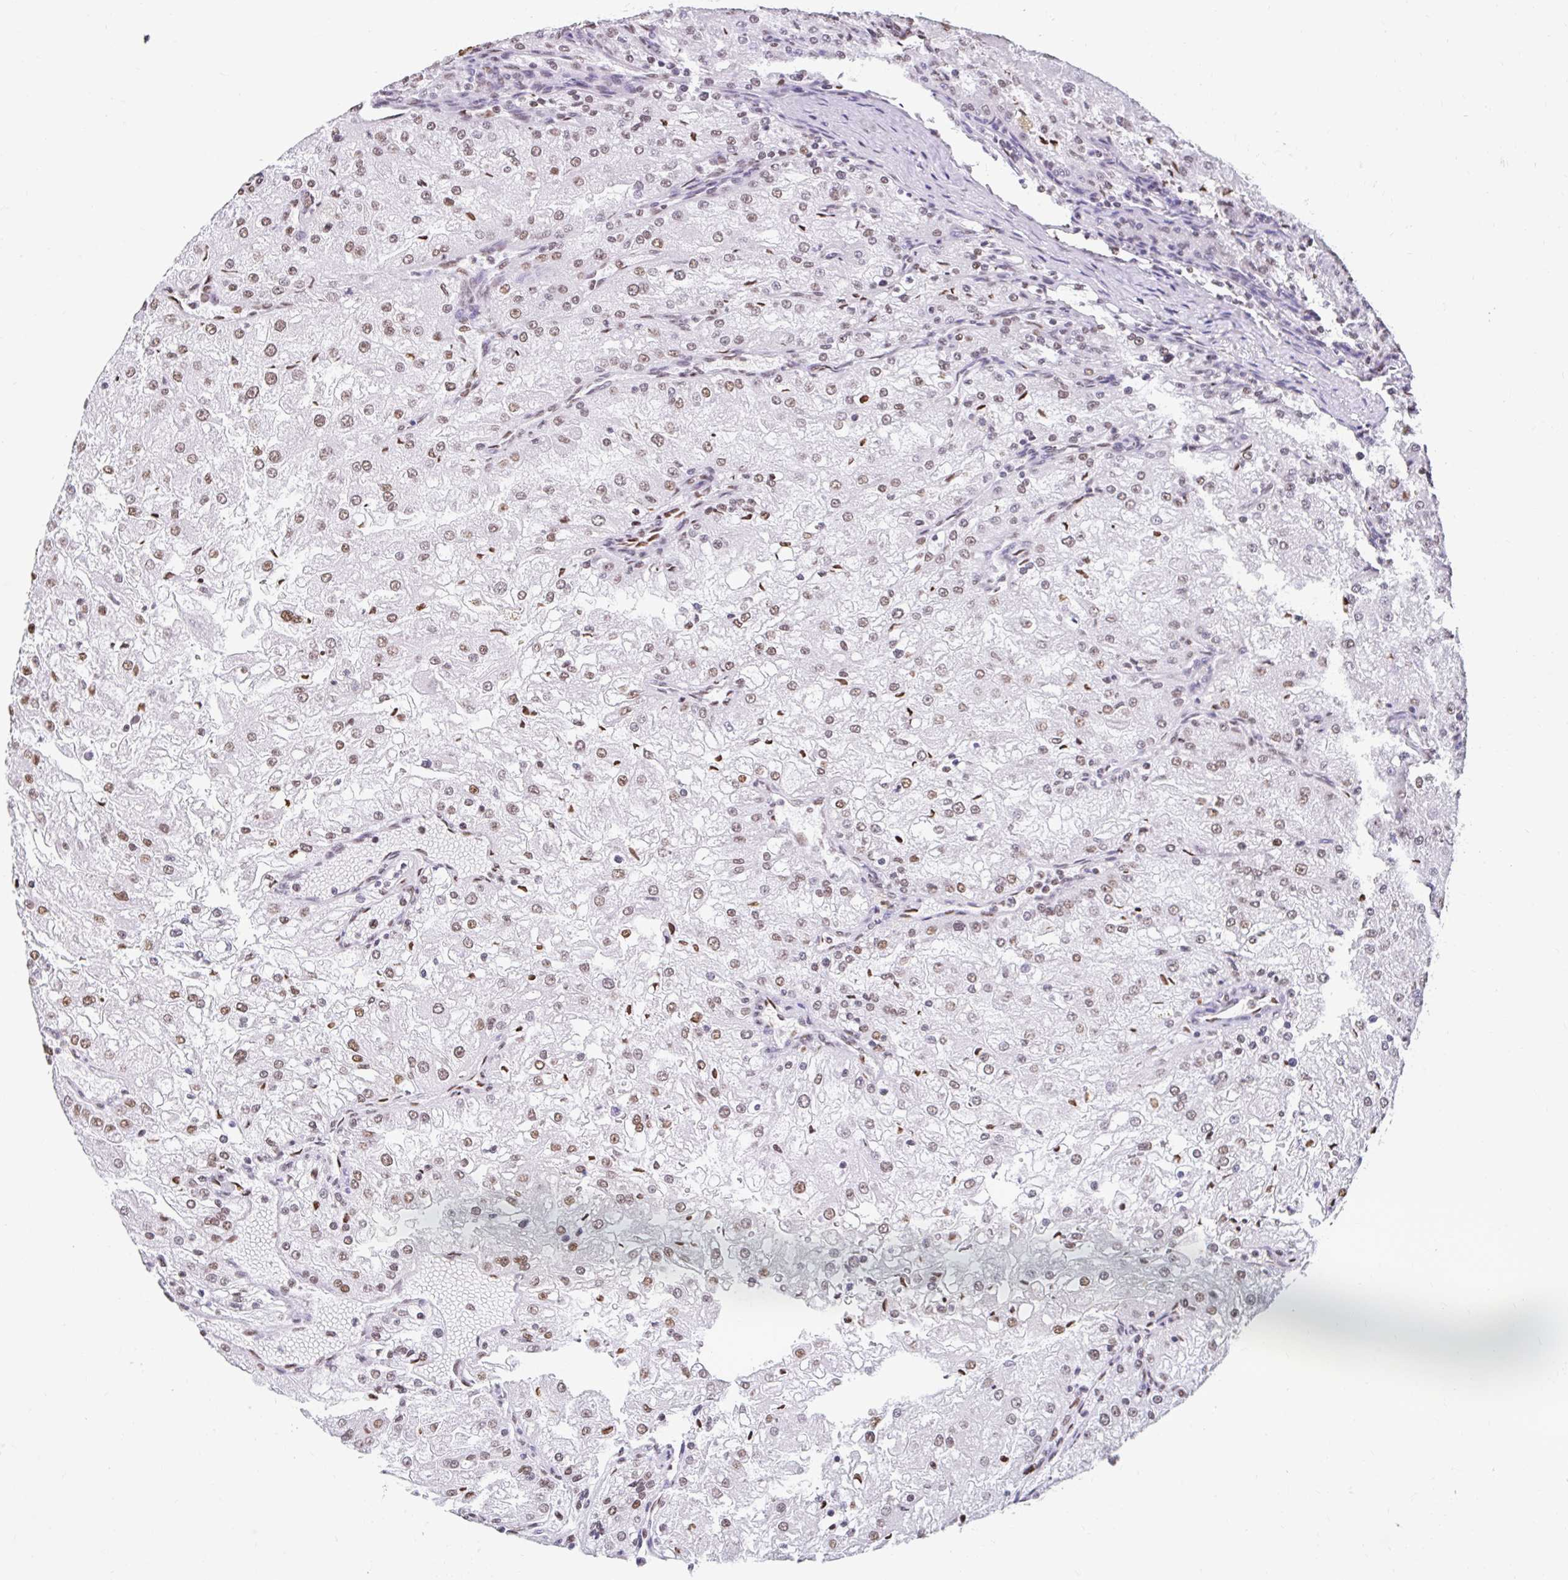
{"staining": {"intensity": "moderate", "quantity": ">75%", "location": "nuclear"}, "tissue": "renal cancer", "cell_type": "Tumor cells", "image_type": "cancer", "snomed": [{"axis": "morphology", "description": "Adenocarcinoma, NOS"}, {"axis": "topography", "description": "Kidney"}], "caption": "Immunohistochemistry of renal adenocarcinoma displays medium levels of moderate nuclear staining in approximately >75% of tumor cells. (DAB (3,3'-diaminobenzidine) = brown stain, brightfield microscopy at high magnification).", "gene": "KHDRBS1", "patient": {"sex": "female", "age": 74}}